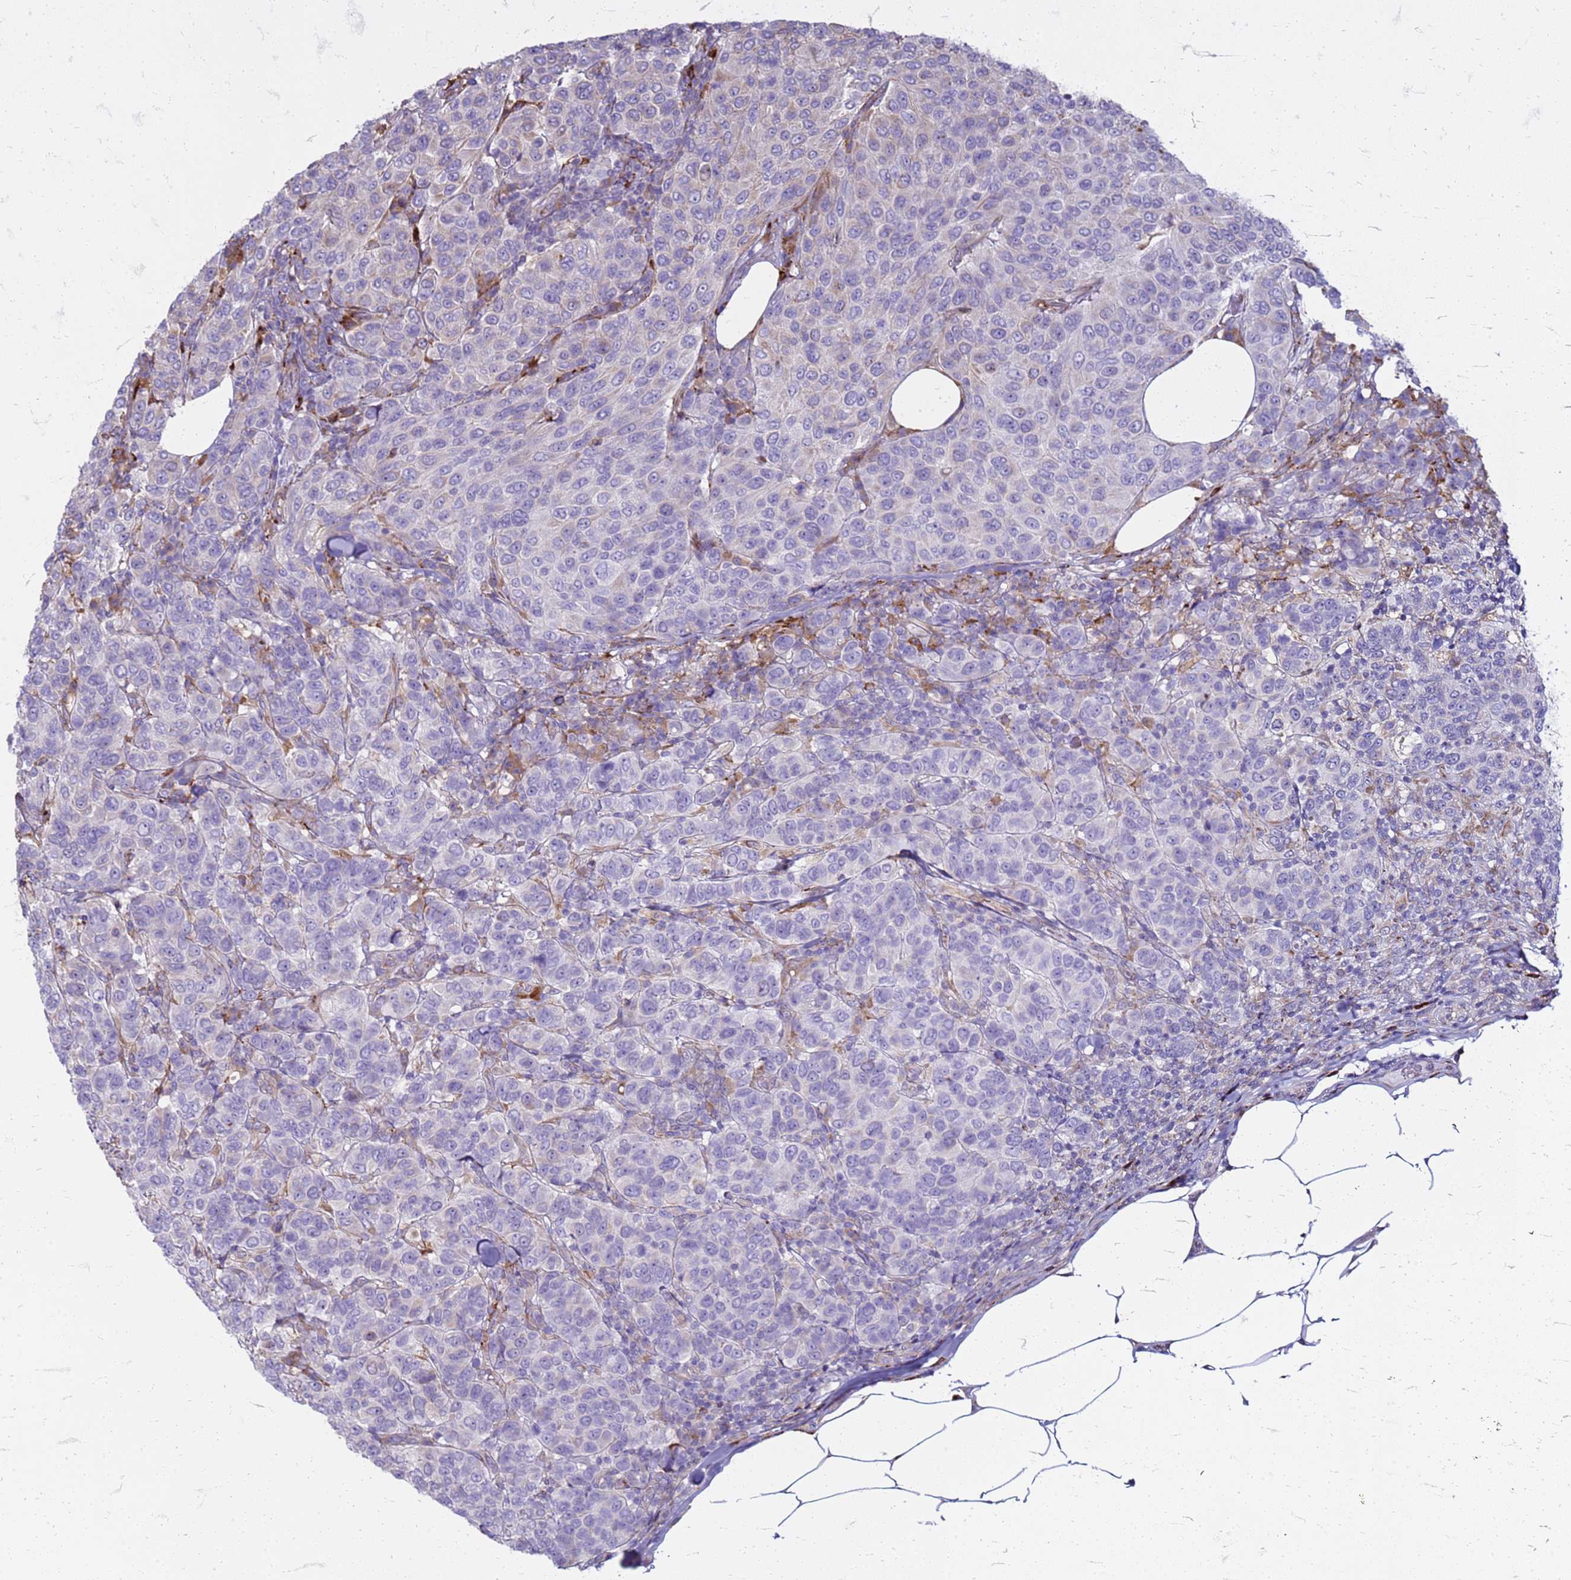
{"staining": {"intensity": "weak", "quantity": "<25%", "location": "cytoplasmic/membranous"}, "tissue": "breast cancer", "cell_type": "Tumor cells", "image_type": "cancer", "snomed": [{"axis": "morphology", "description": "Duct carcinoma"}, {"axis": "topography", "description": "Breast"}], "caption": "This is an IHC micrograph of breast invasive ductal carcinoma. There is no expression in tumor cells.", "gene": "PDK3", "patient": {"sex": "female", "age": 55}}